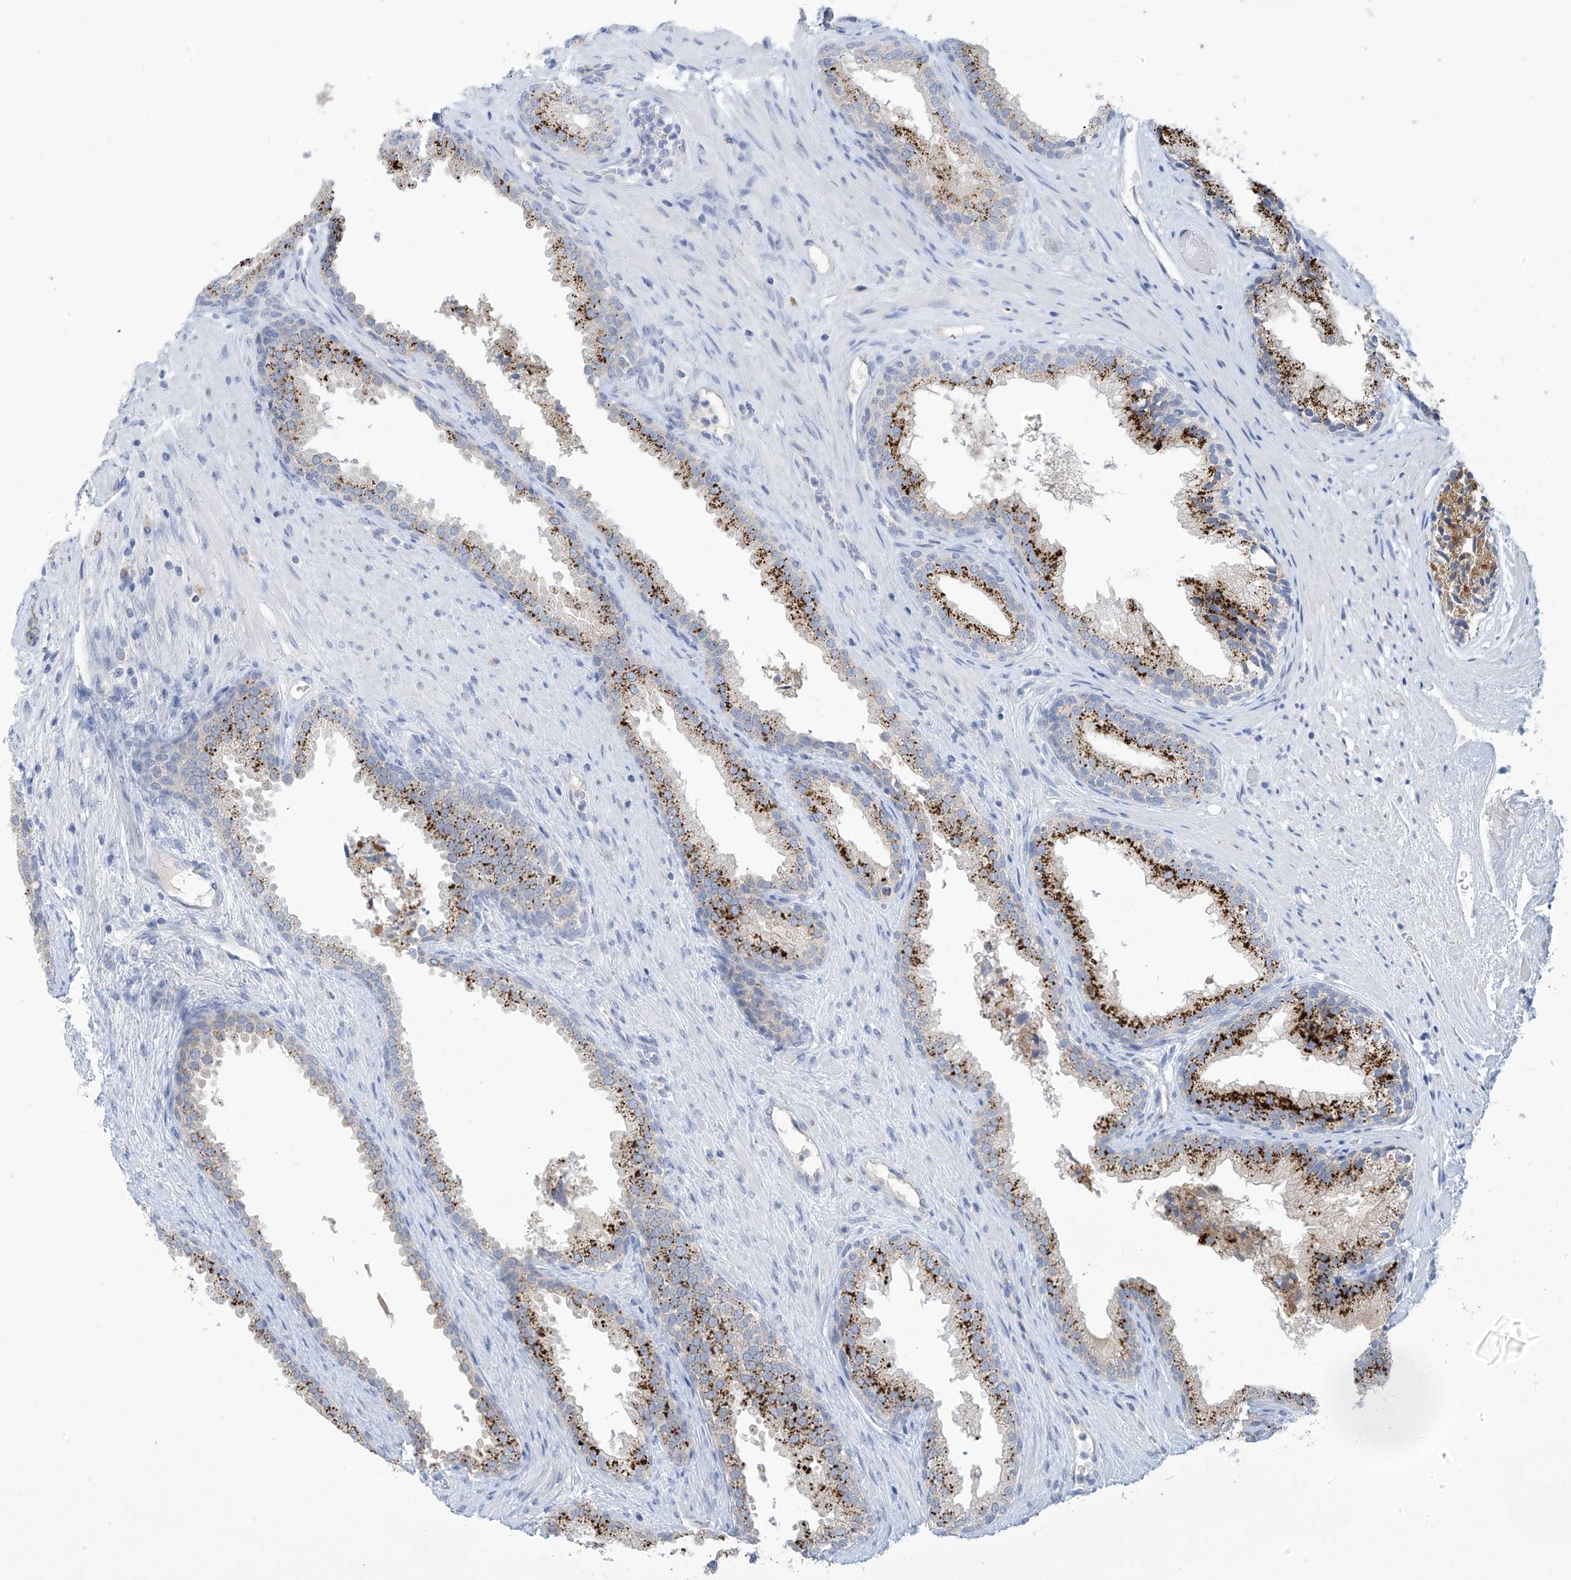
{"staining": {"intensity": "strong", "quantity": "25%-75%", "location": "cytoplasmic/membranous"}, "tissue": "prostate", "cell_type": "Glandular cells", "image_type": "normal", "snomed": [{"axis": "morphology", "description": "Normal tissue, NOS"}, {"axis": "topography", "description": "Prostate"}], "caption": "A high amount of strong cytoplasmic/membranous positivity is appreciated in about 25%-75% of glandular cells in normal prostate. (DAB (3,3'-diaminobenzidine) IHC with brightfield microscopy, high magnification).", "gene": "IBA57", "patient": {"sex": "male", "age": 76}}